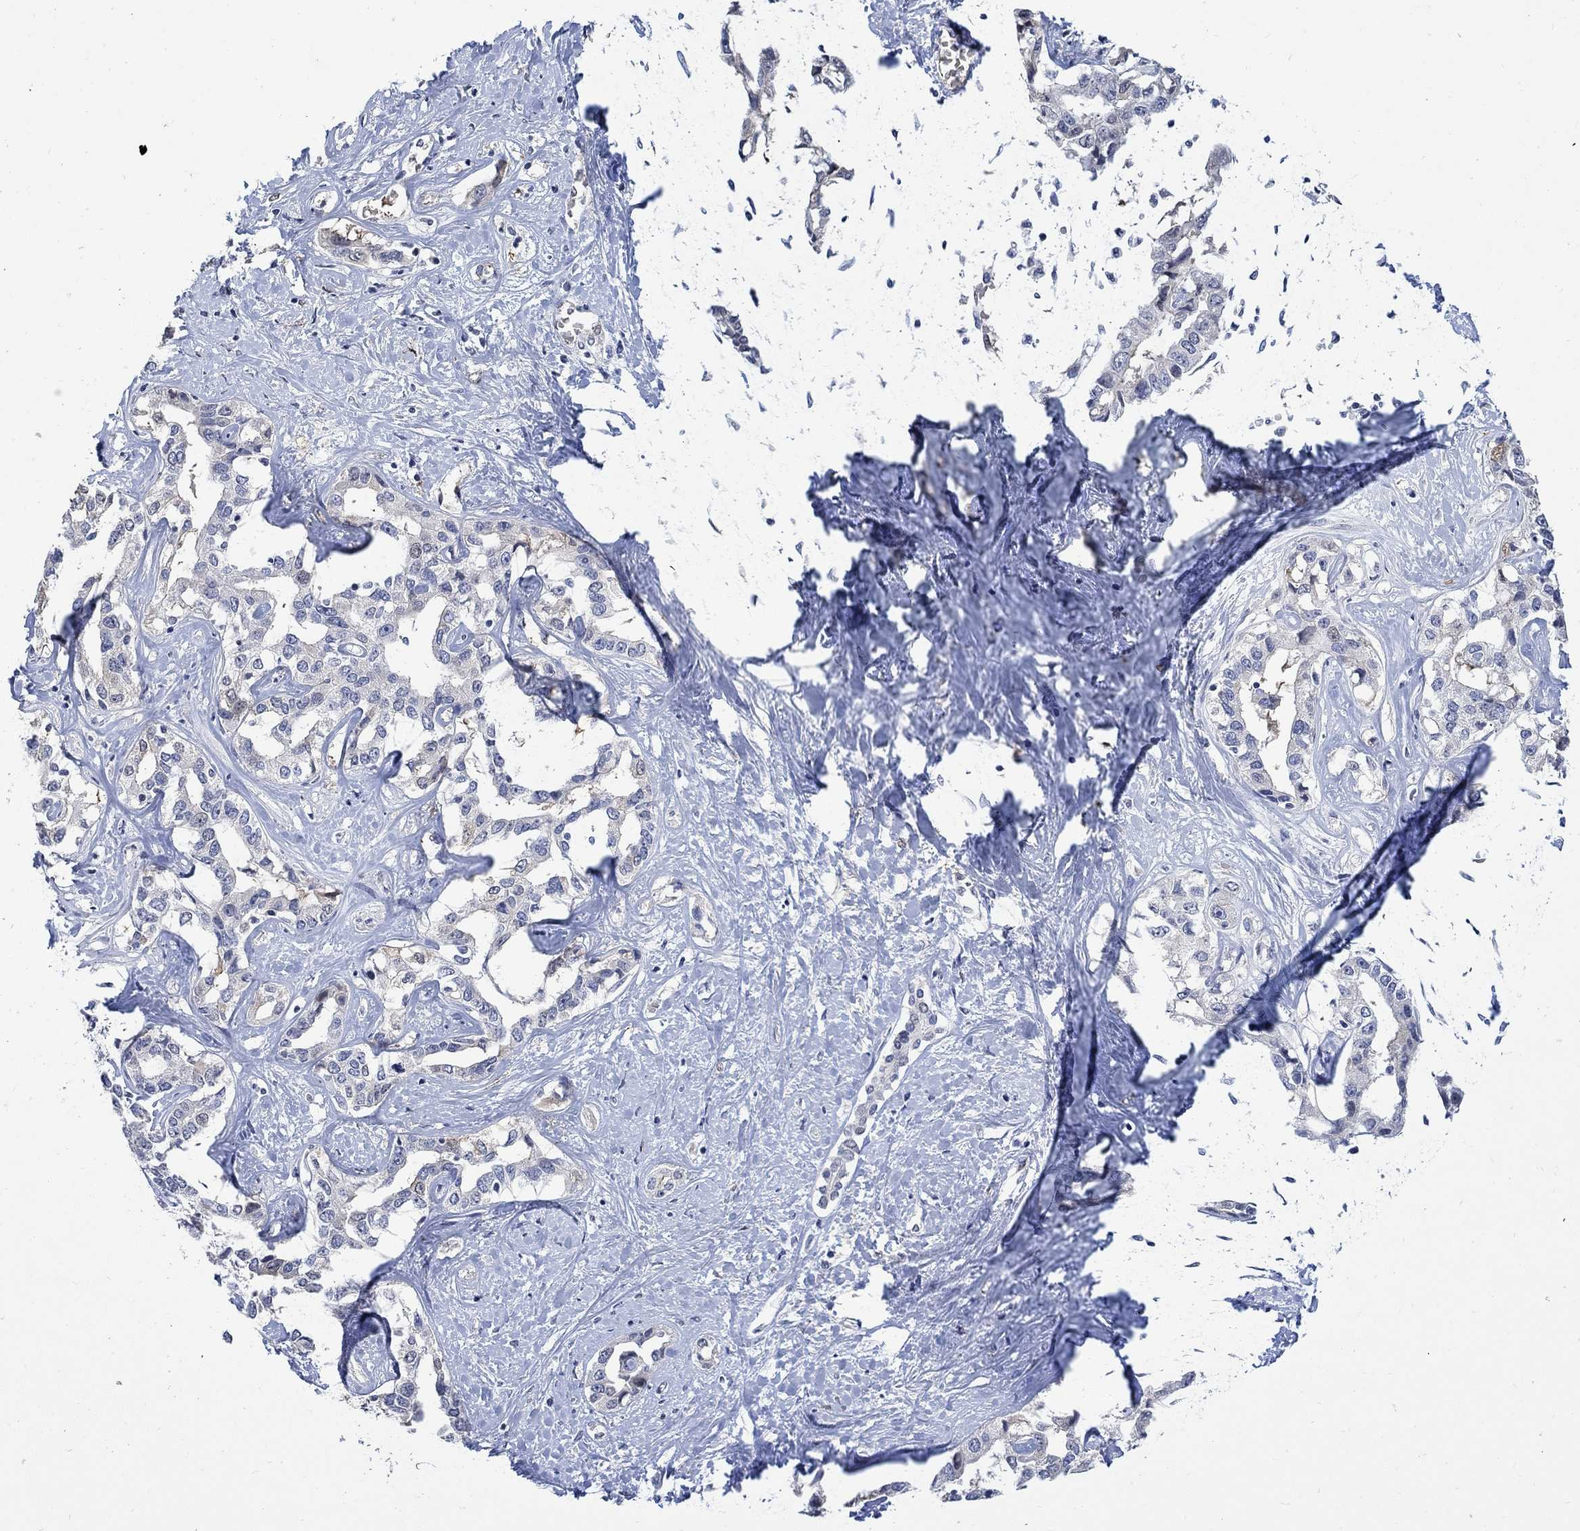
{"staining": {"intensity": "negative", "quantity": "none", "location": "none"}, "tissue": "liver cancer", "cell_type": "Tumor cells", "image_type": "cancer", "snomed": [{"axis": "morphology", "description": "Cholangiocarcinoma"}, {"axis": "topography", "description": "Liver"}], "caption": "An IHC micrograph of liver cancer (cholangiocarcinoma) is shown. There is no staining in tumor cells of liver cancer (cholangiocarcinoma).", "gene": "TGM2", "patient": {"sex": "male", "age": 59}}